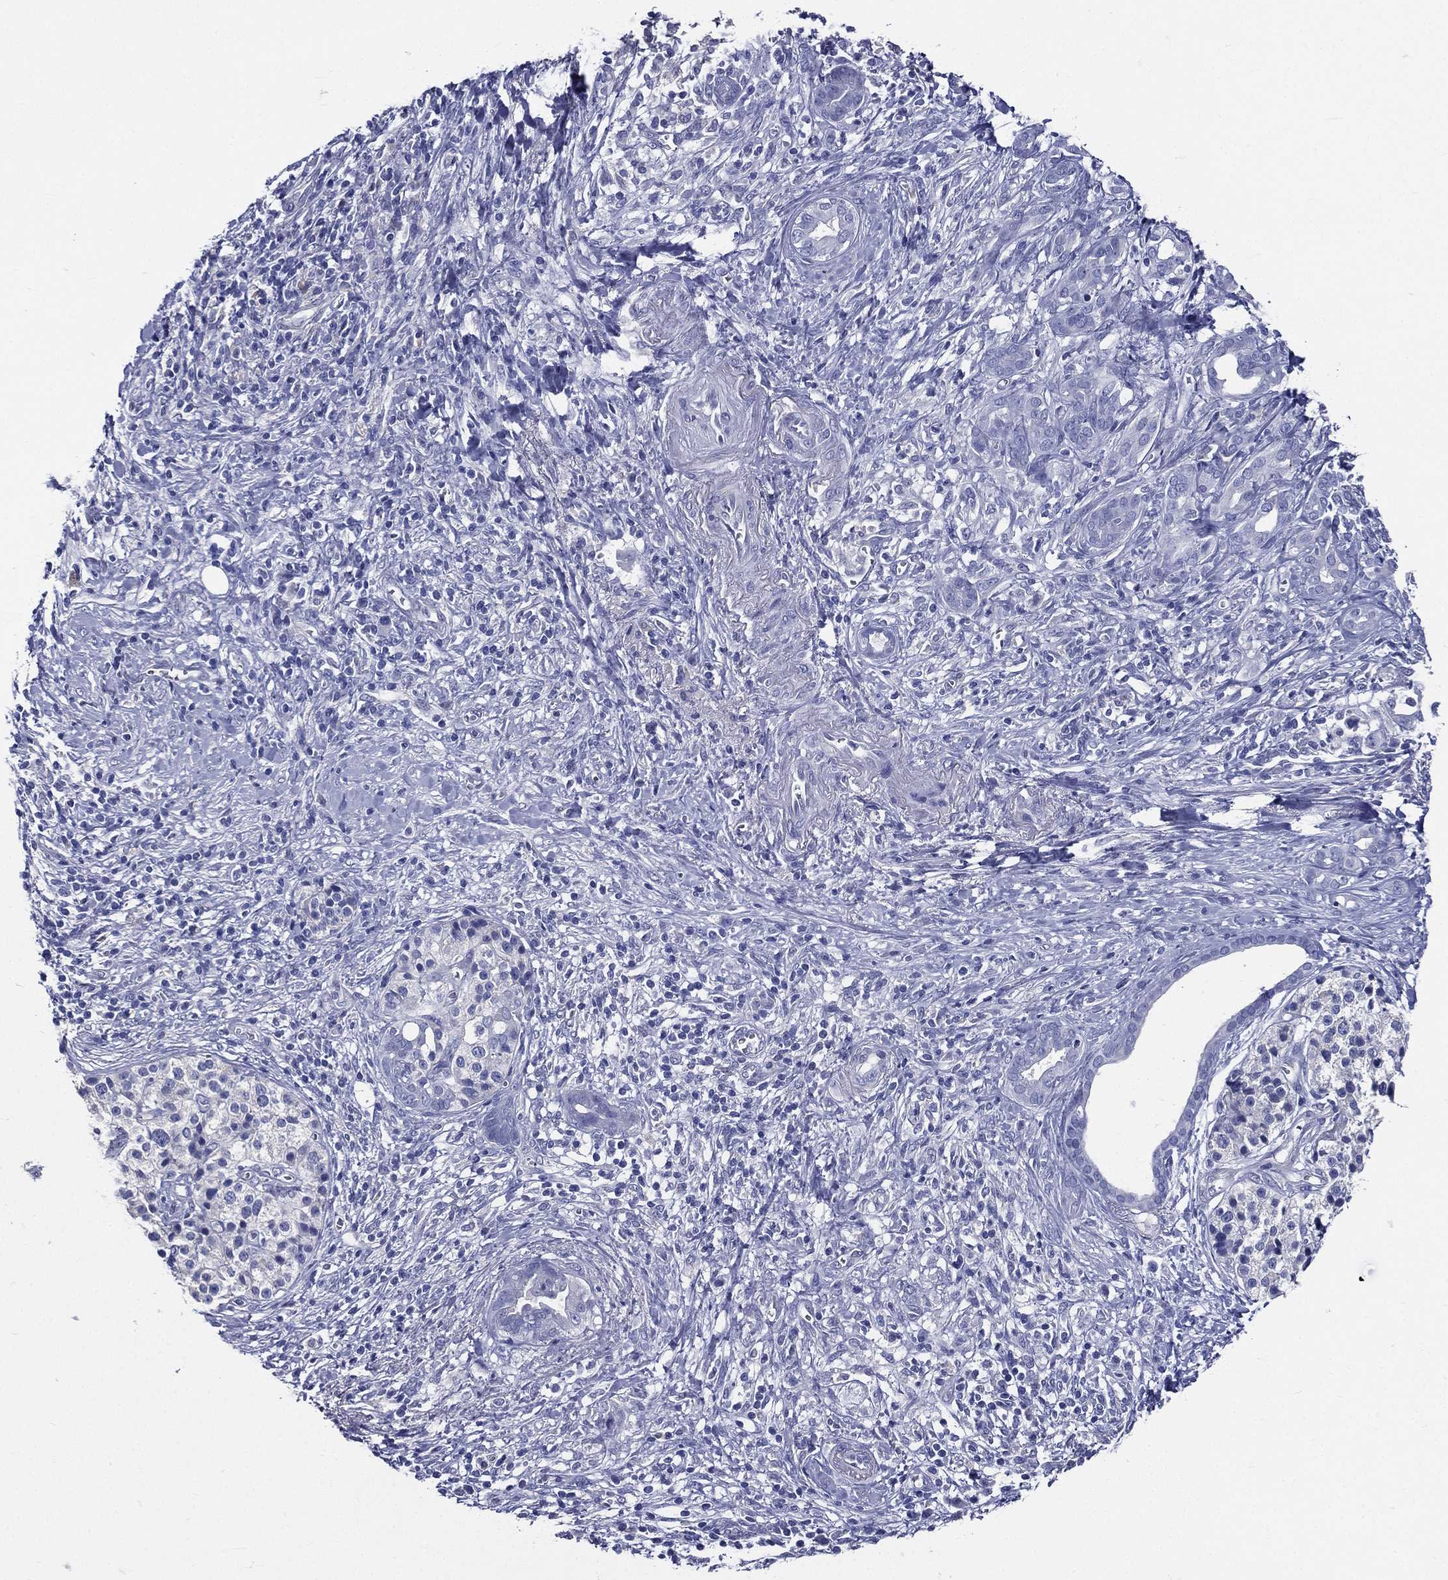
{"staining": {"intensity": "negative", "quantity": "none", "location": "none"}, "tissue": "pancreatic cancer", "cell_type": "Tumor cells", "image_type": "cancer", "snomed": [{"axis": "morphology", "description": "Adenocarcinoma, NOS"}, {"axis": "topography", "description": "Pancreas"}], "caption": "This is an immunohistochemistry image of pancreatic adenocarcinoma. There is no staining in tumor cells.", "gene": "DPYS", "patient": {"sex": "male", "age": 61}}